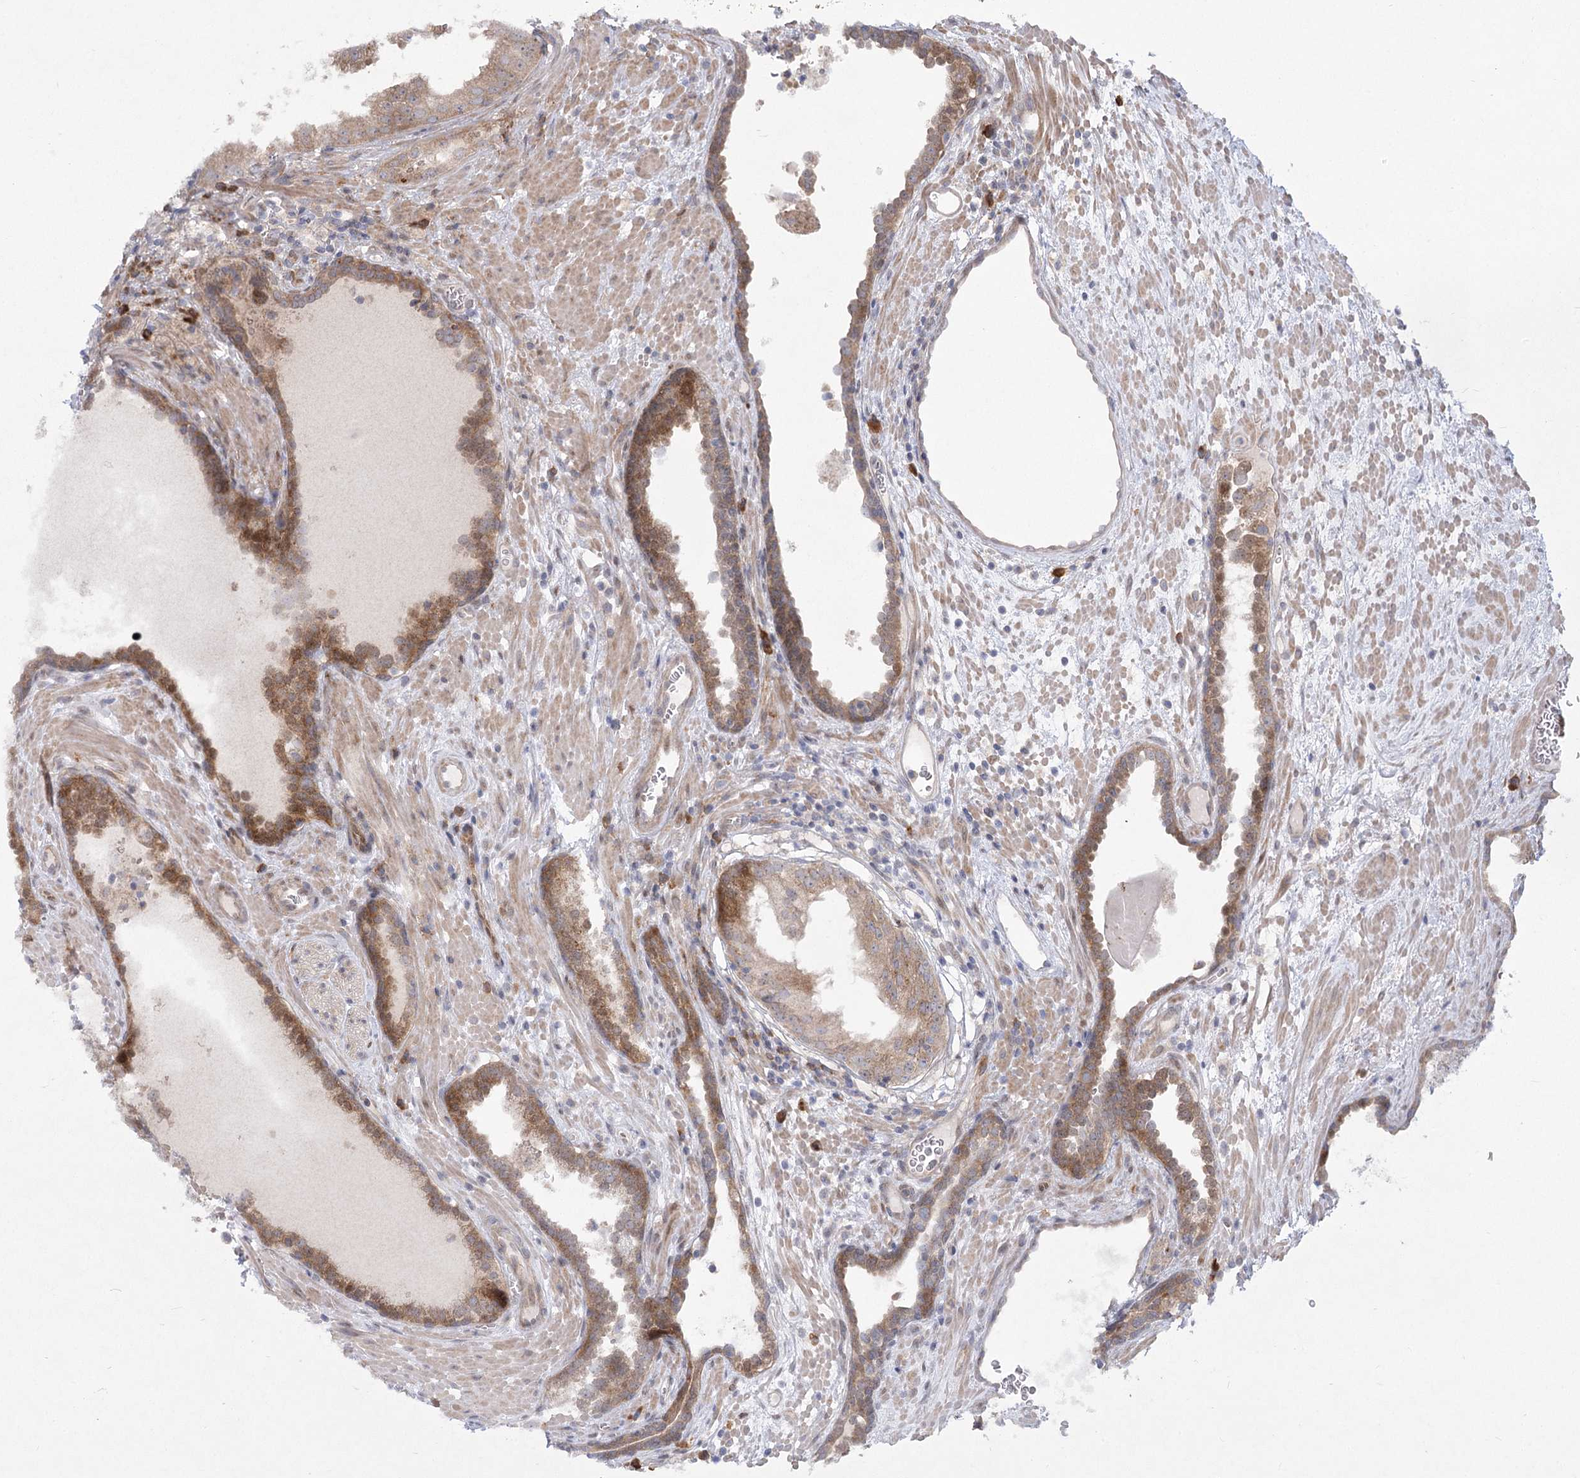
{"staining": {"intensity": "moderate", "quantity": "25%-75%", "location": "cytoplasmic/membranous"}, "tissue": "prostate cancer", "cell_type": "Tumor cells", "image_type": "cancer", "snomed": [{"axis": "morphology", "description": "Adenocarcinoma, High grade"}, {"axis": "topography", "description": "Prostate"}], "caption": "Human prostate cancer stained for a protein (brown) exhibits moderate cytoplasmic/membranous positive staining in about 25%-75% of tumor cells.", "gene": "CAMTA1", "patient": {"sex": "male", "age": 68}}